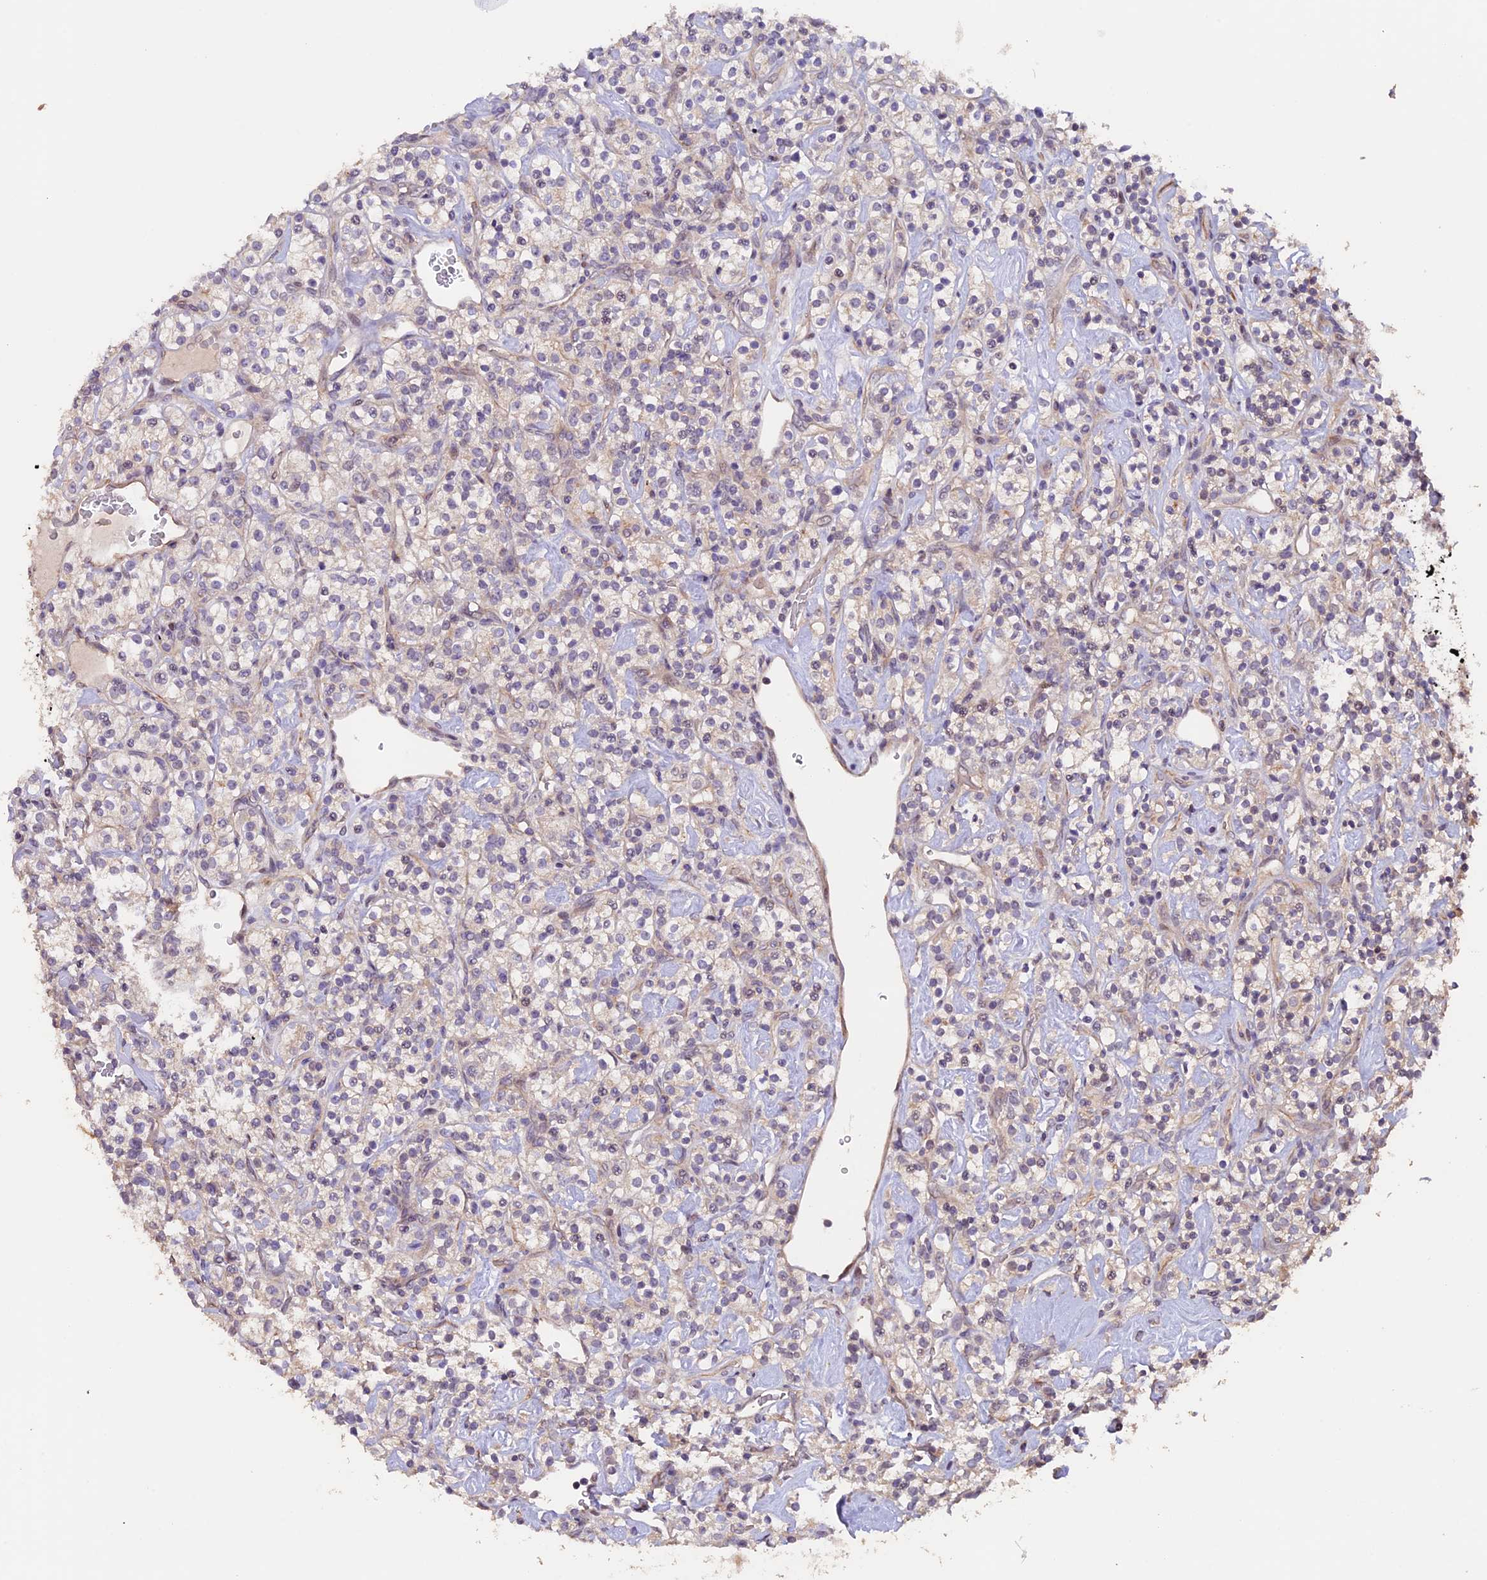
{"staining": {"intensity": "negative", "quantity": "none", "location": "none"}, "tissue": "renal cancer", "cell_type": "Tumor cells", "image_type": "cancer", "snomed": [{"axis": "morphology", "description": "Adenocarcinoma, NOS"}, {"axis": "topography", "description": "Kidney"}], "caption": "DAB (3,3'-diaminobenzidine) immunohistochemical staining of human renal adenocarcinoma reveals no significant staining in tumor cells.", "gene": "GNB5", "patient": {"sex": "male", "age": 77}}